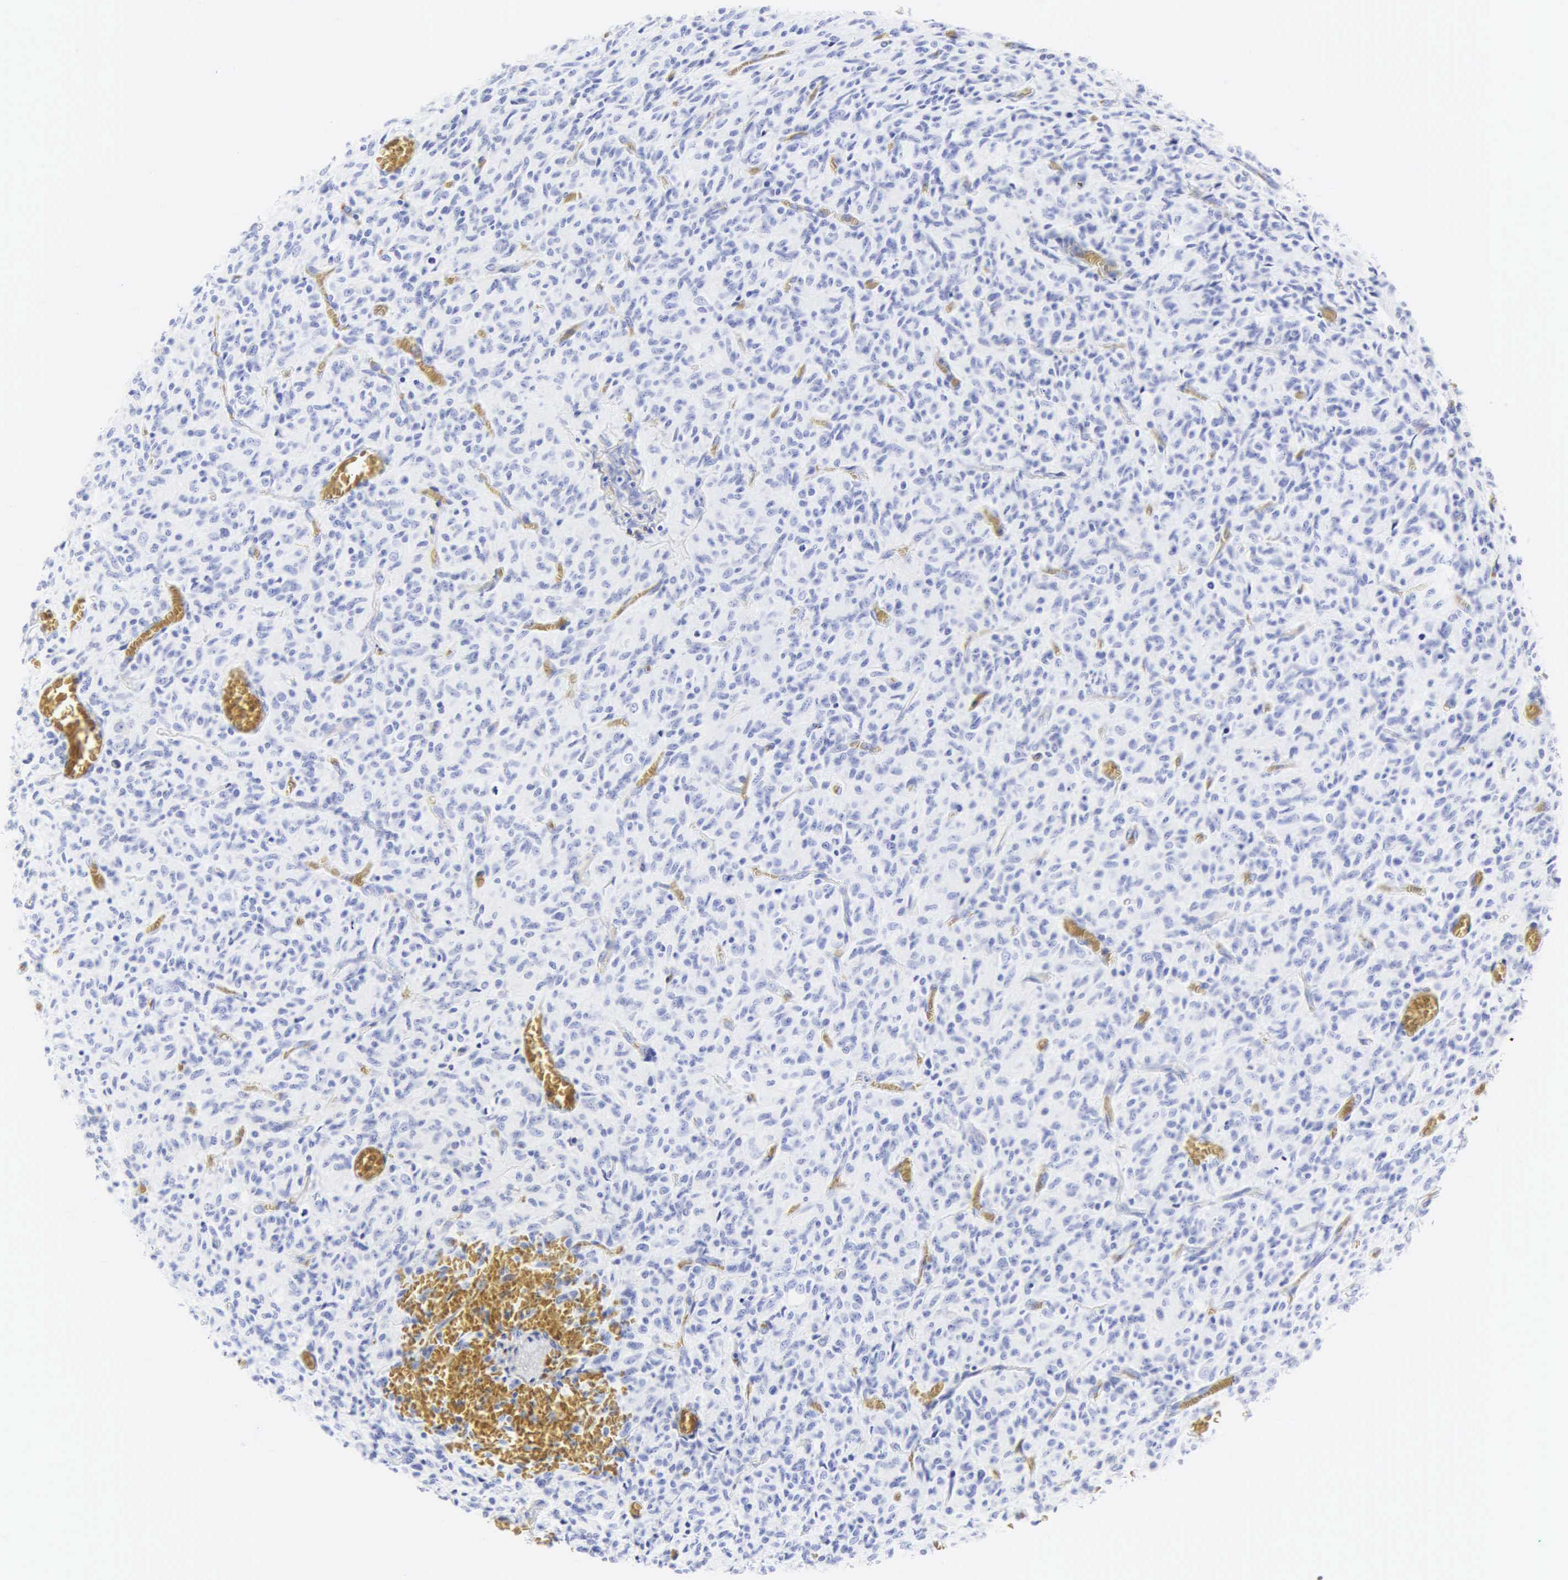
{"staining": {"intensity": "negative", "quantity": "none", "location": "none"}, "tissue": "glioma", "cell_type": "Tumor cells", "image_type": "cancer", "snomed": [{"axis": "morphology", "description": "Glioma, malignant, High grade"}, {"axis": "topography", "description": "Brain"}], "caption": "Malignant glioma (high-grade) was stained to show a protein in brown. There is no significant staining in tumor cells.", "gene": "CGB3", "patient": {"sex": "male", "age": 56}}